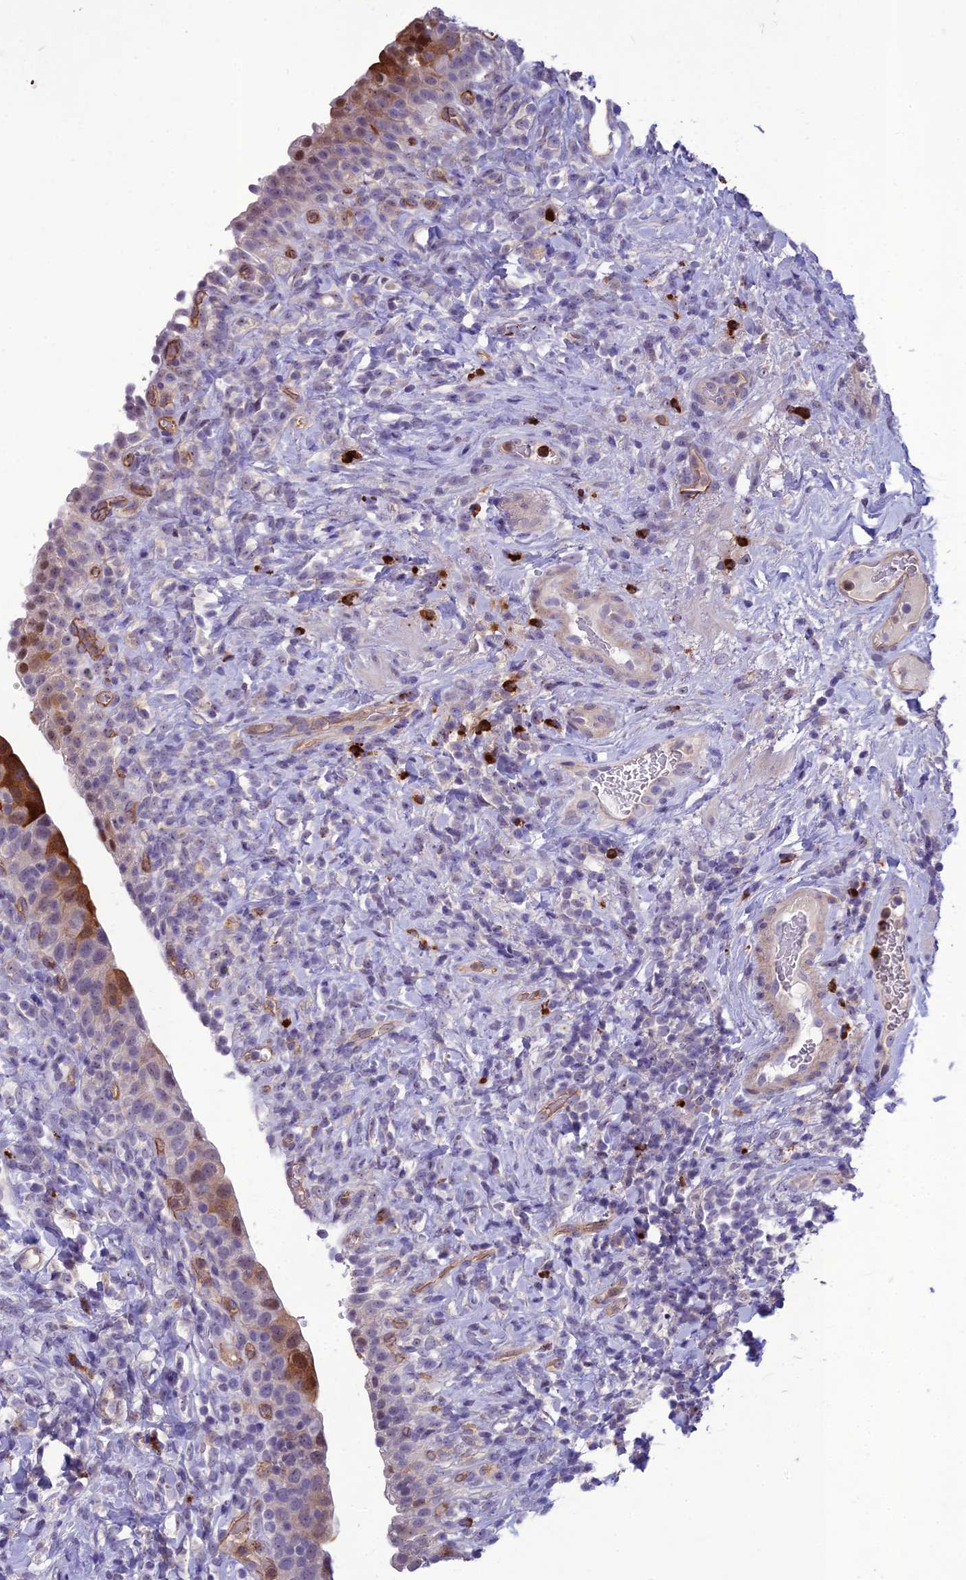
{"staining": {"intensity": "moderate", "quantity": "<25%", "location": "cytoplasmic/membranous"}, "tissue": "urinary bladder", "cell_type": "Urothelial cells", "image_type": "normal", "snomed": [{"axis": "morphology", "description": "Normal tissue, NOS"}, {"axis": "morphology", "description": "Inflammation, NOS"}, {"axis": "topography", "description": "Urinary bladder"}], "caption": "A micrograph showing moderate cytoplasmic/membranous positivity in about <25% of urothelial cells in normal urinary bladder, as visualized by brown immunohistochemical staining.", "gene": "BBS7", "patient": {"sex": "male", "age": 64}}